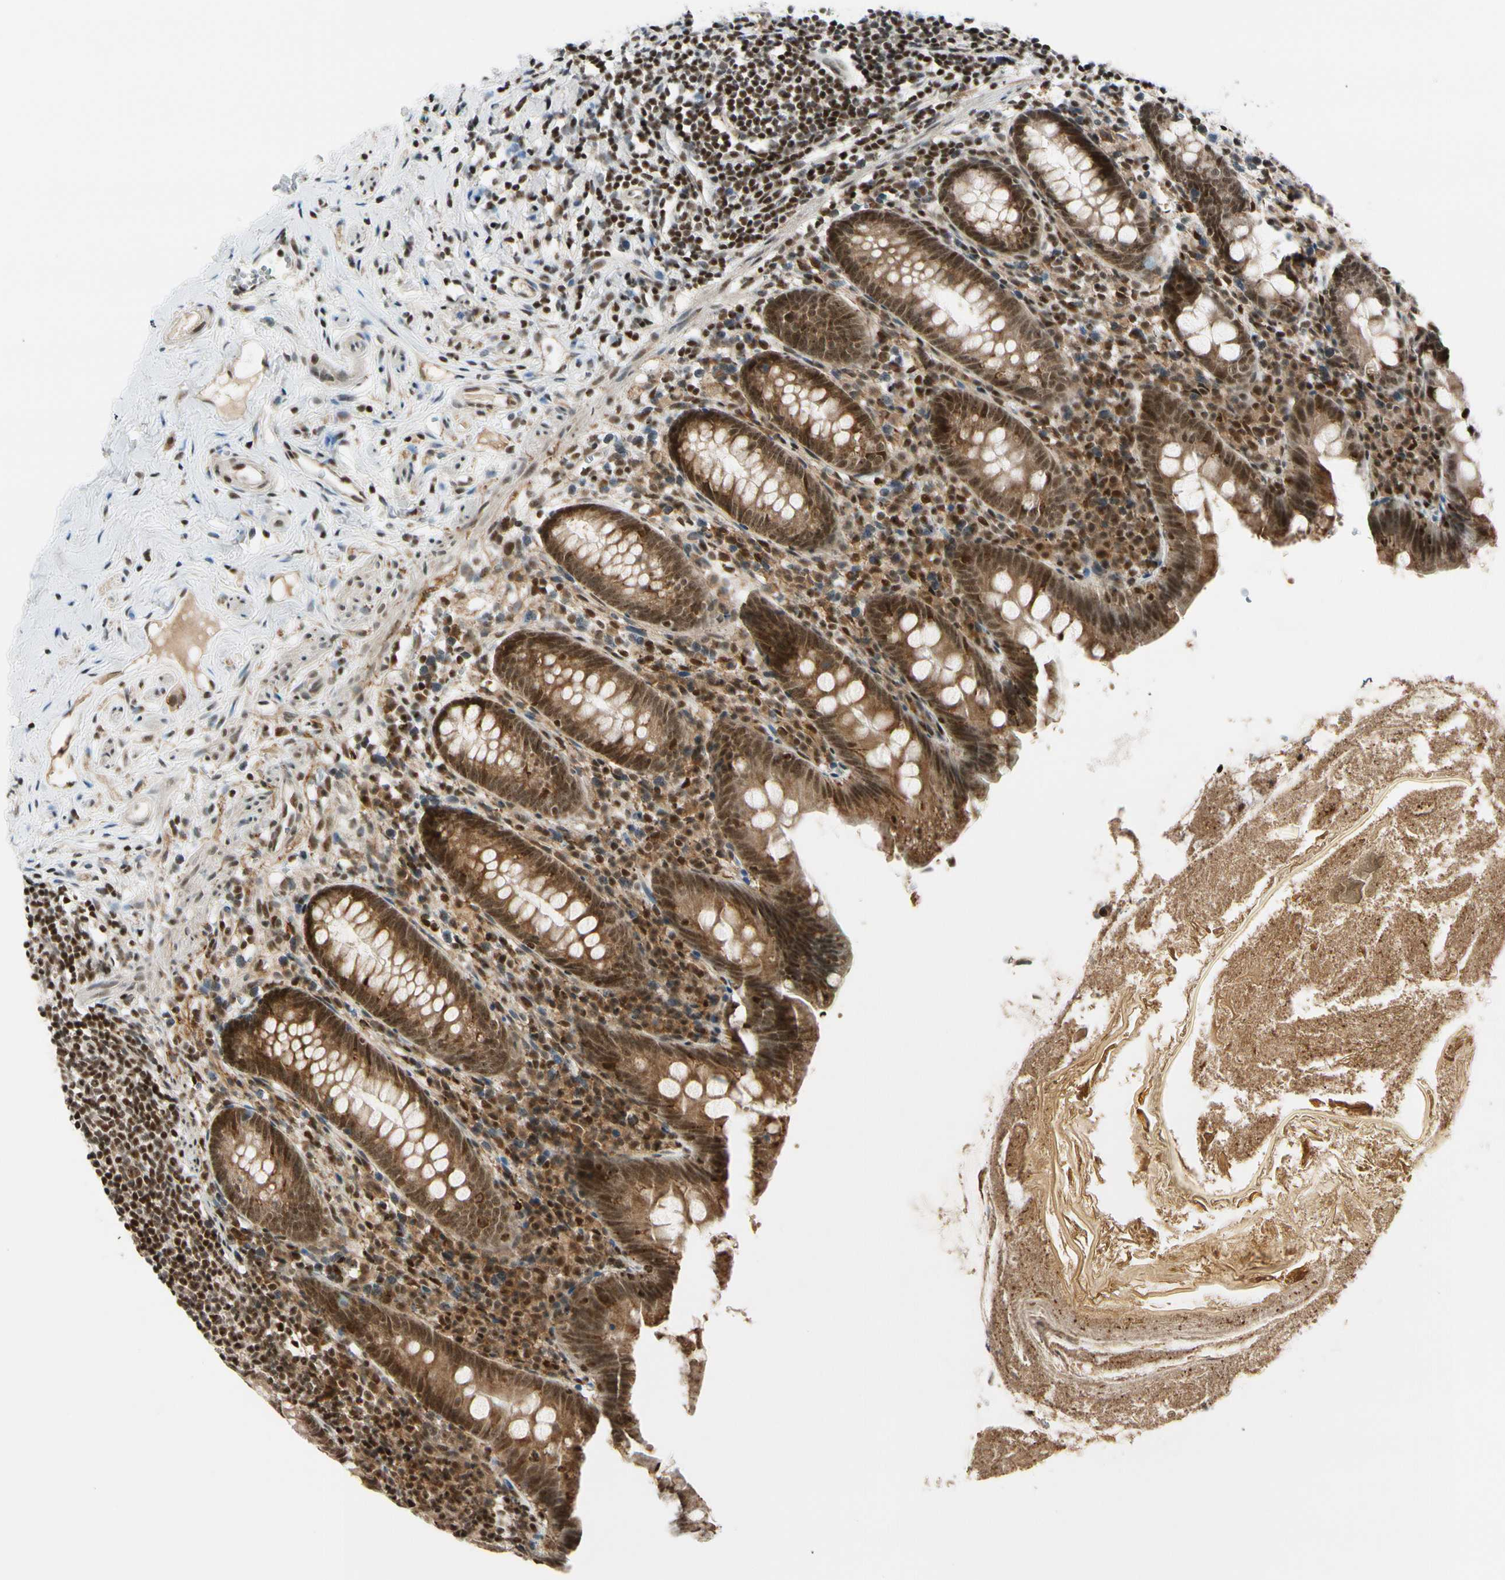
{"staining": {"intensity": "strong", "quantity": ">75%", "location": "cytoplasmic/membranous,nuclear"}, "tissue": "appendix", "cell_type": "Glandular cells", "image_type": "normal", "snomed": [{"axis": "morphology", "description": "Normal tissue, NOS"}, {"axis": "topography", "description": "Appendix"}], "caption": "Strong cytoplasmic/membranous,nuclear positivity for a protein is appreciated in about >75% of glandular cells of benign appendix using immunohistochemistry (IHC).", "gene": "DAXX", "patient": {"sex": "male", "age": 52}}